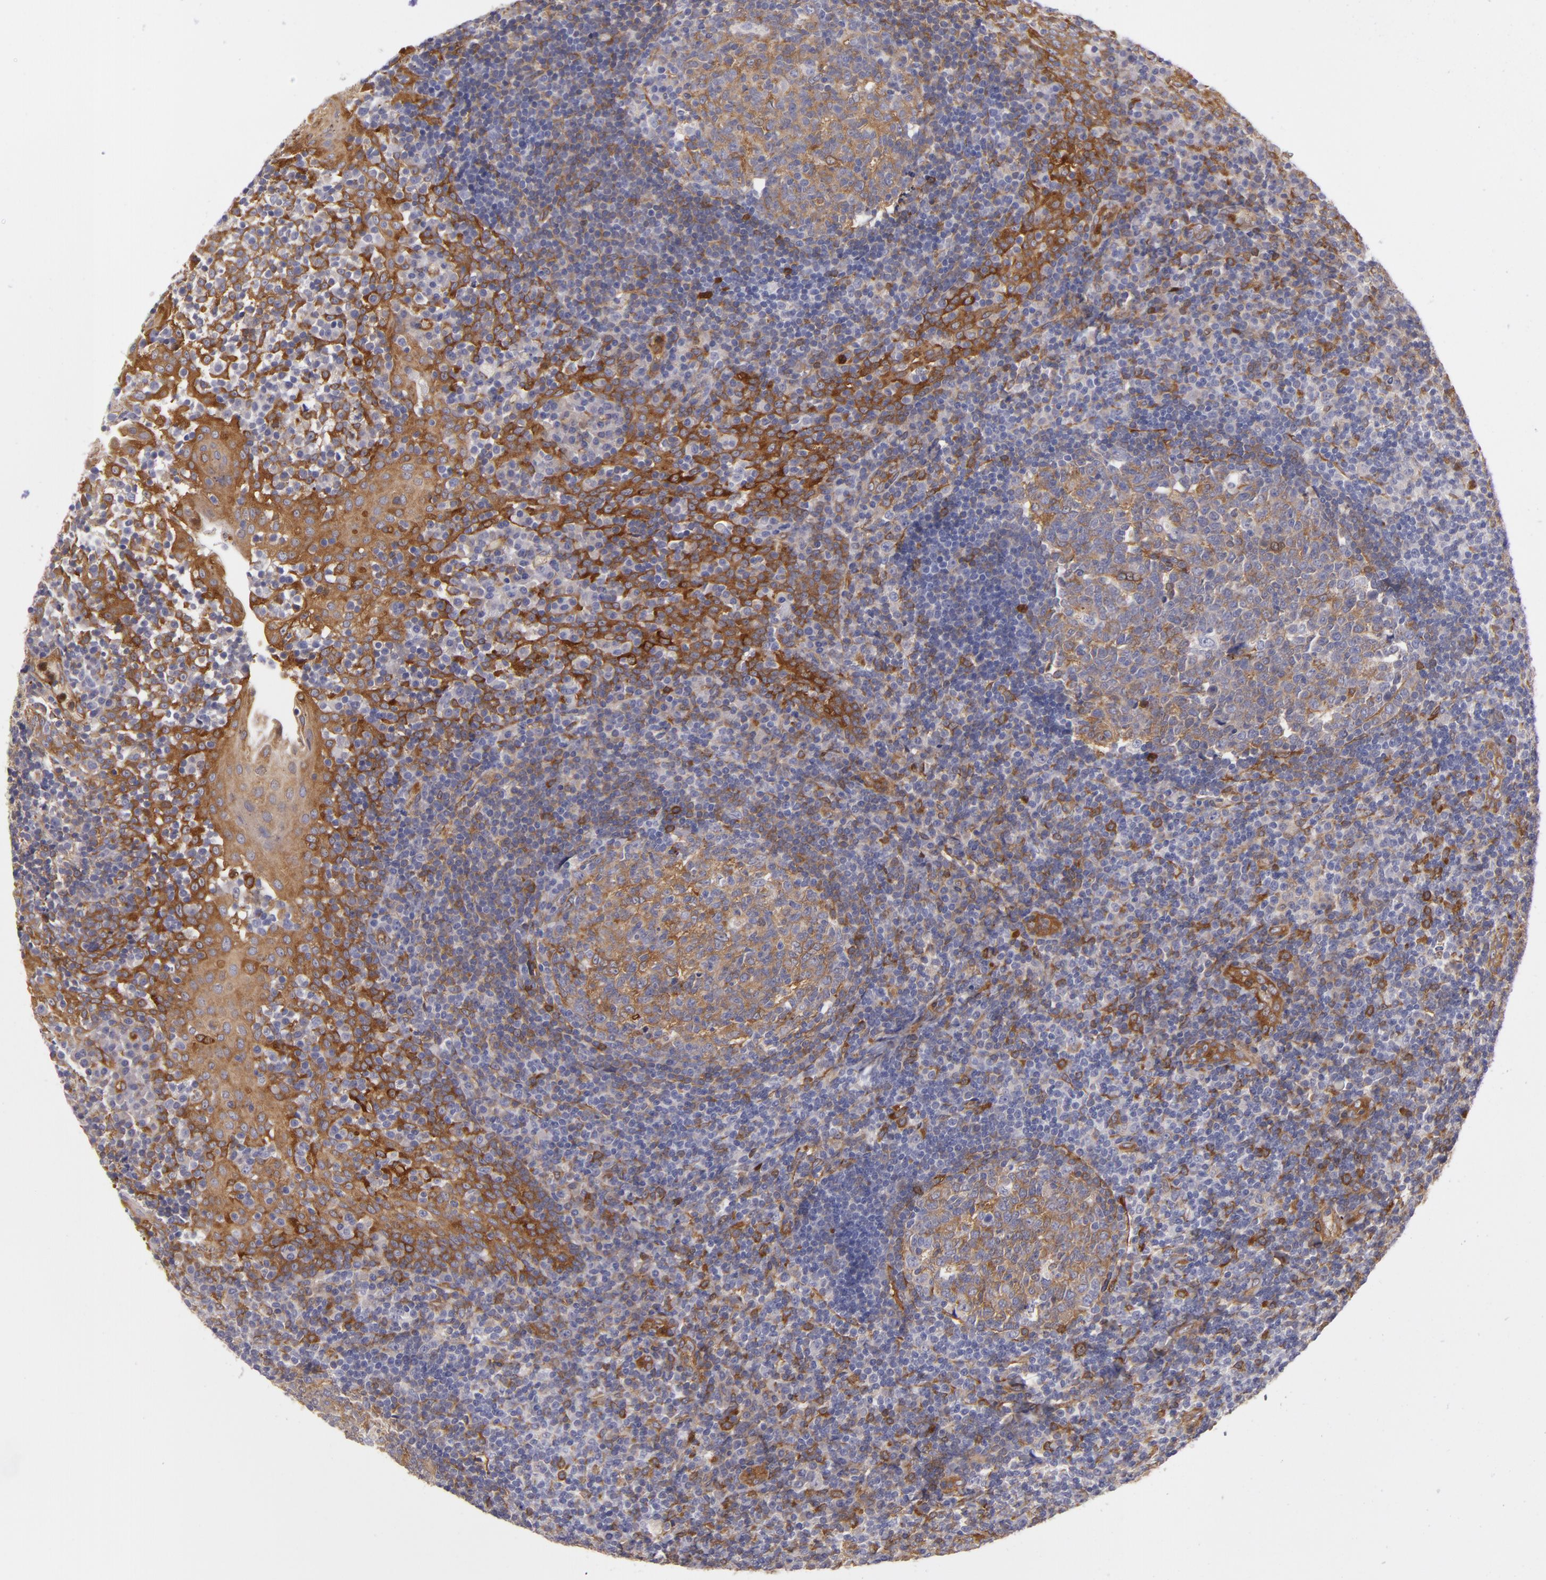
{"staining": {"intensity": "moderate", "quantity": "<25%", "location": "cytoplasmic/membranous"}, "tissue": "tonsil", "cell_type": "Germinal center cells", "image_type": "normal", "snomed": [{"axis": "morphology", "description": "Normal tissue, NOS"}, {"axis": "topography", "description": "Tonsil"}], "caption": "This is an image of immunohistochemistry staining of unremarkable tonsil, which shows moderate expression in the cytoplasmic/membranous of germinal center cells.", "gene": "VCL", "patient": {"sex": "female", "age": 40}}